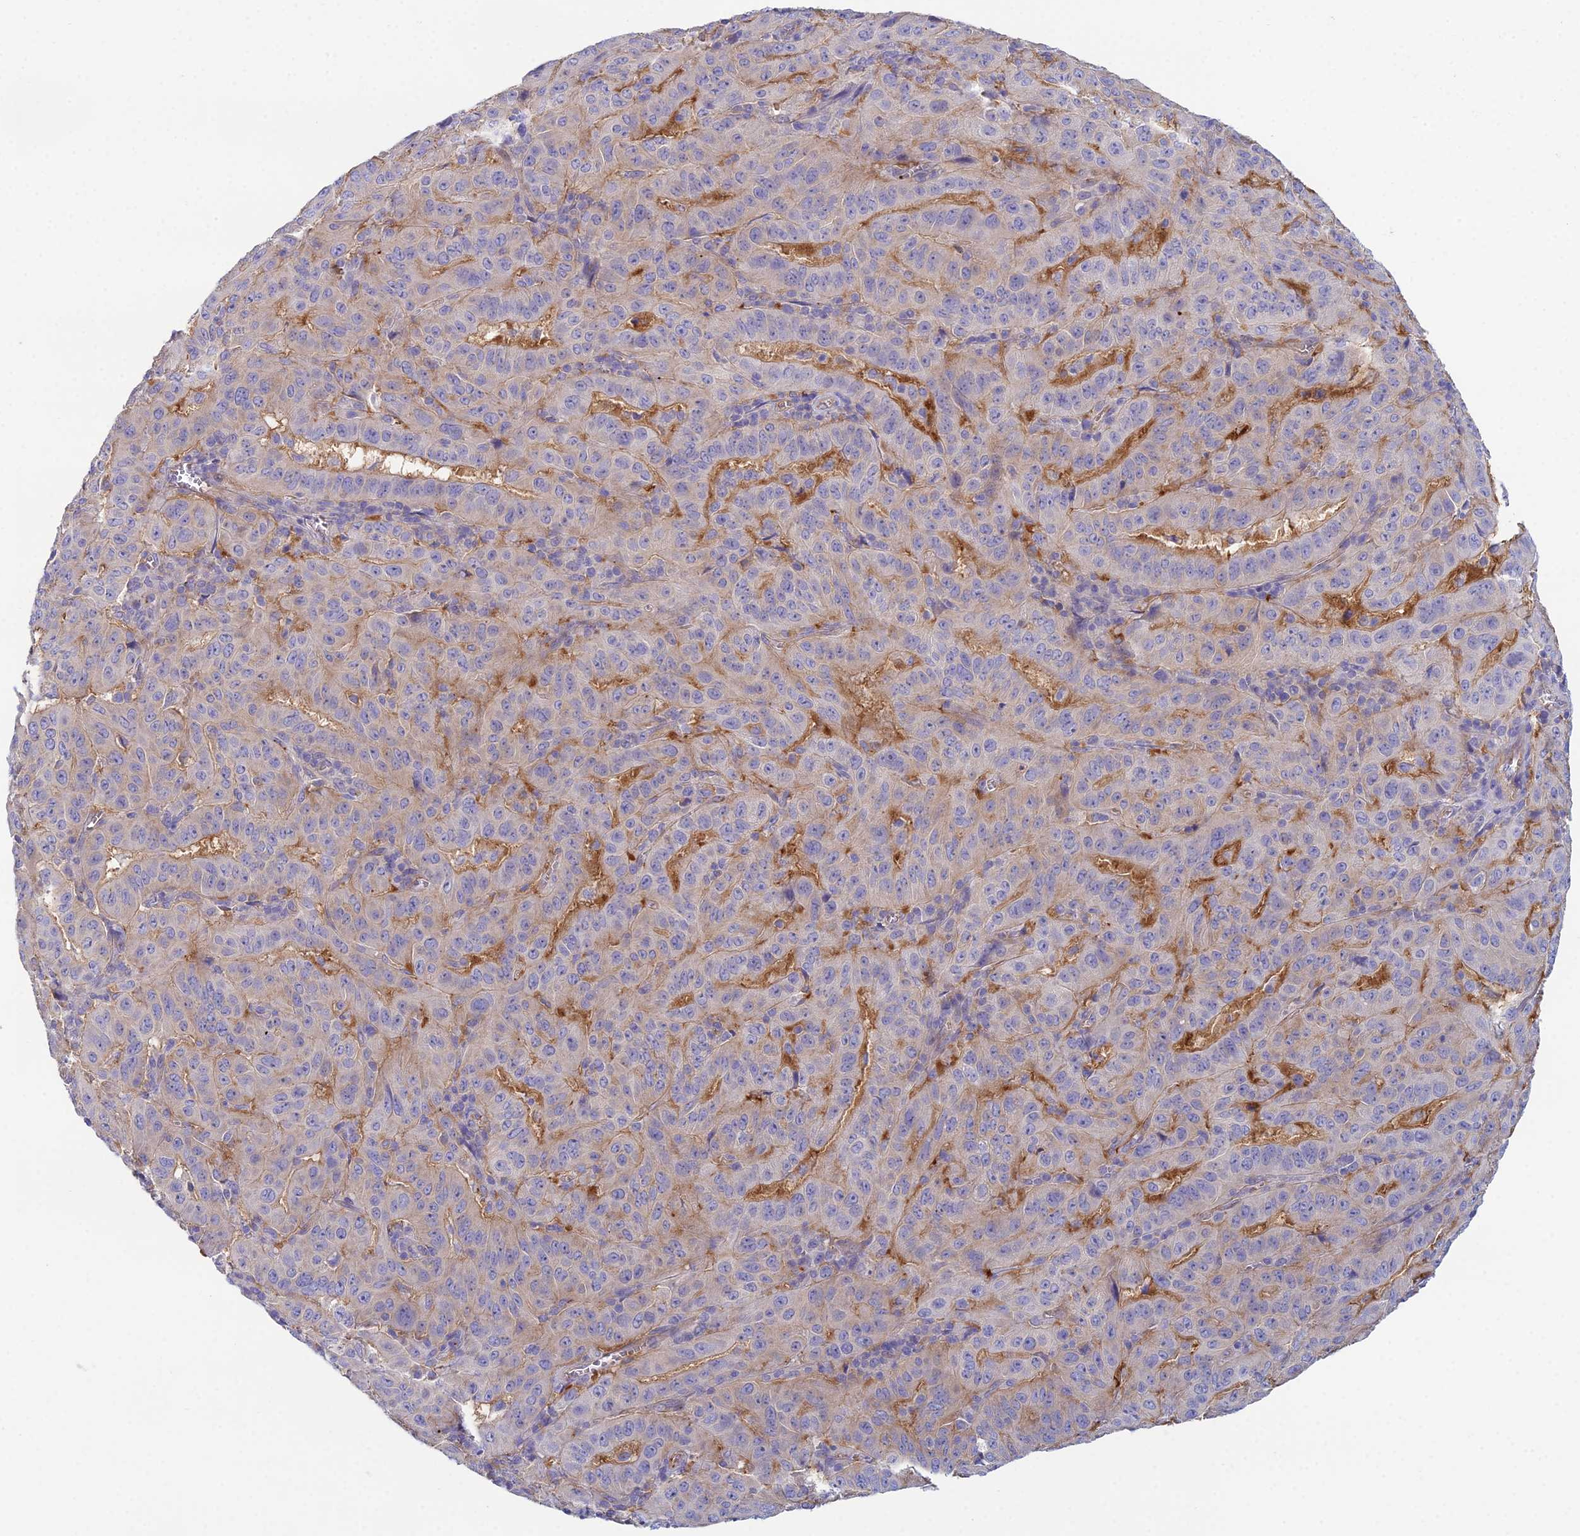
{"staining": {"intensity": "weak", "quantity": "<25%", "location": "cytoplasmic/membranous"}, "tissue": "pancreatic cancer", "cell_type": "Tumor cells", "image_type": "cancer", "snomed": [{"axis": "morphology", "description": "Adenocarcinoma, NOS"}, {"axis": "topography", "description": "Pancreas"}], "caption": "Immunohistochemistry image of pancreatic cancer stained for a protein (brown), which displays no staining in tumor cells.", "gene": "ZNF564", "patient": {"sex": "male", "age": 63}}